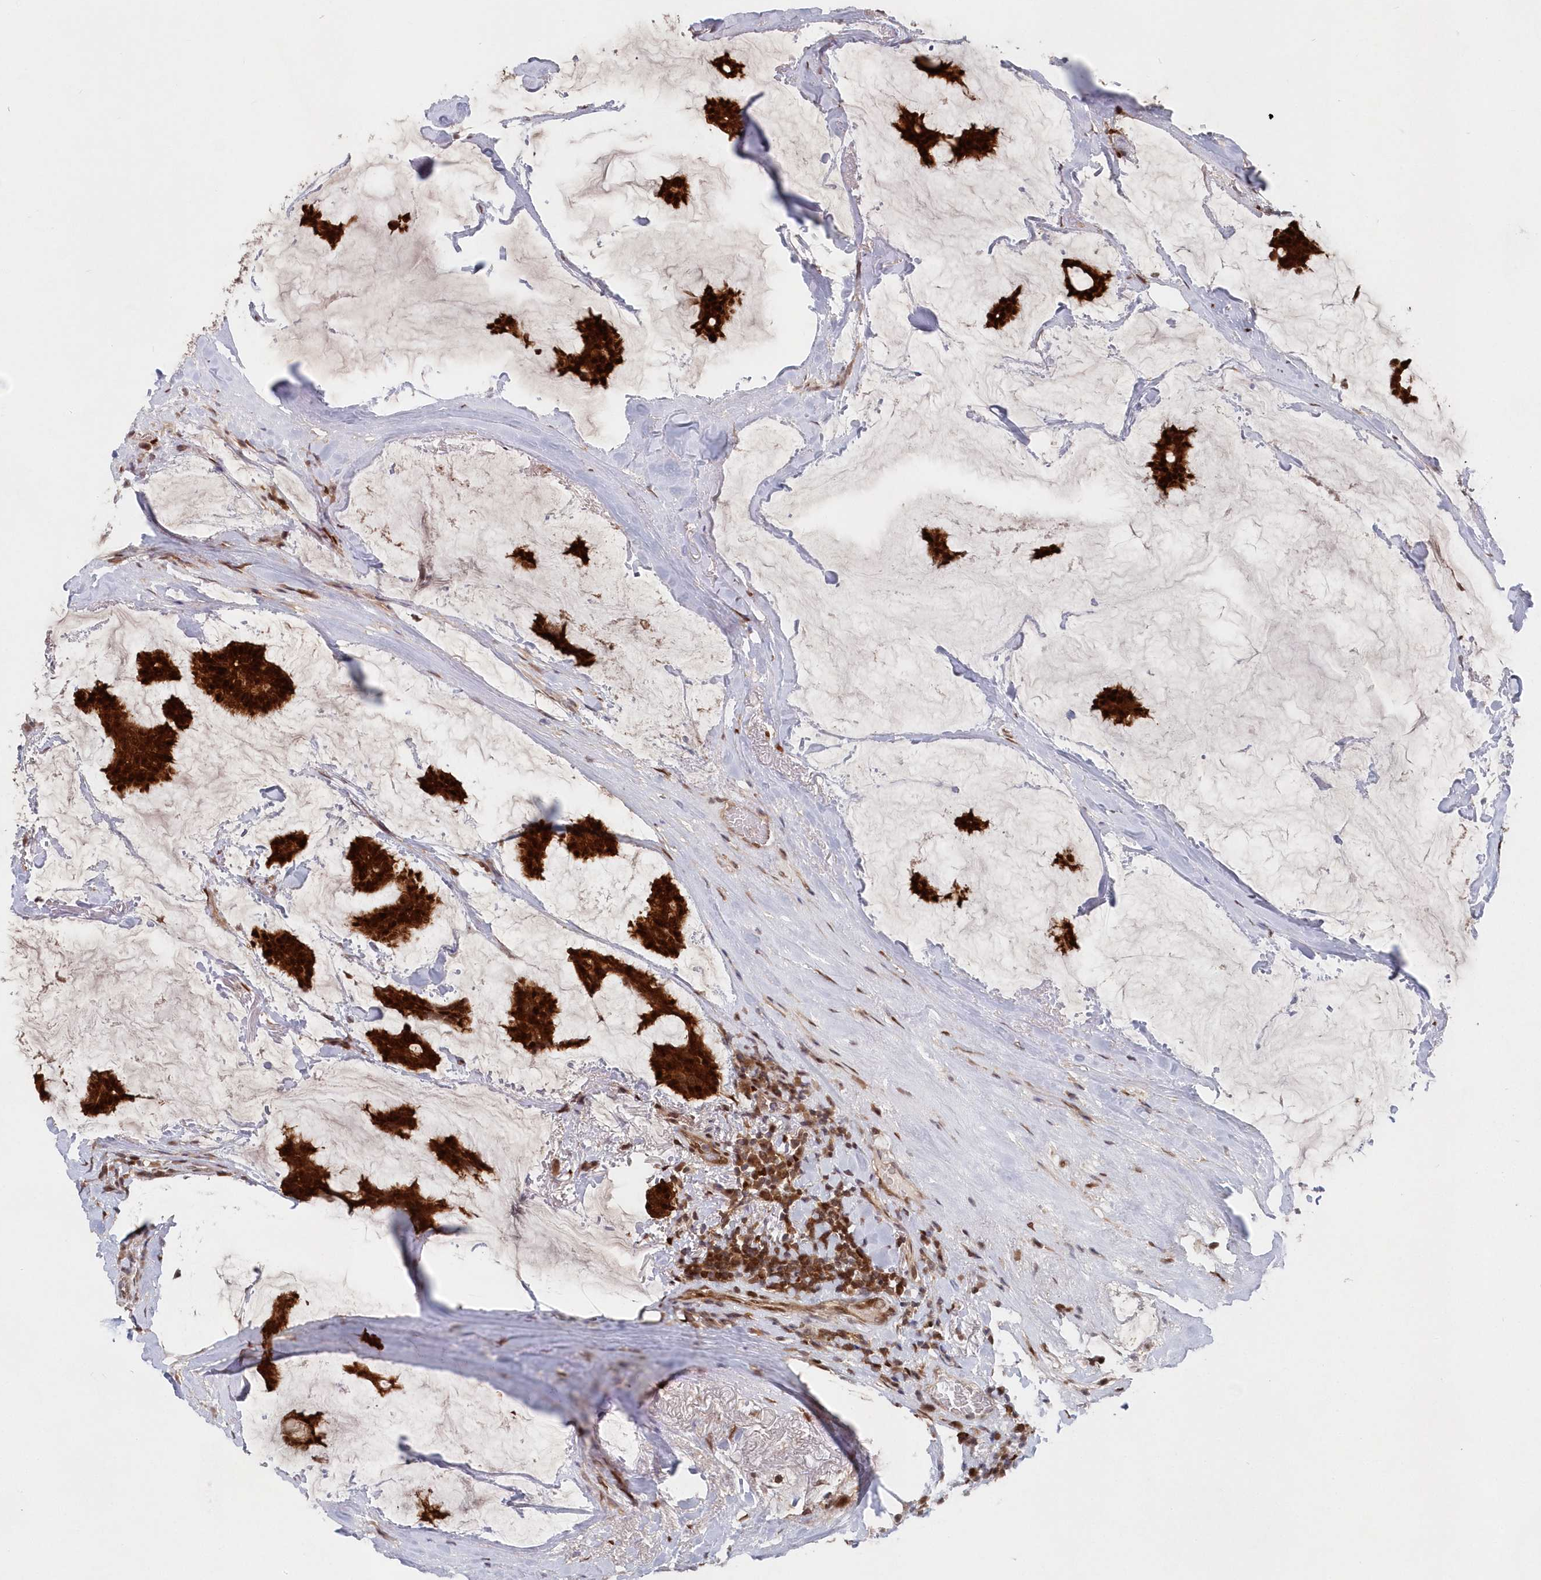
{"staining": {"intensity": "strong", "quantity": ">75%", "location": "cytoplasmic/membranous,nuclear"}, "tissue": "breast cancer", "cell_type": "Tumor cells", "image_type": "cancer", "snomed": [{"axis": "morphology", "description": "Duct carcinoma"}, {"axis": "topography", "description": "Breast"}], "caption": "The immunohistochemical stain shows strong cytoplasmic/membranous and nuclear positivity in tumor cells of breast infiltrating ductal carcinoma tissue.", "gene": "ABHD14B", "patient": {"sex": "female", "age": 93}}